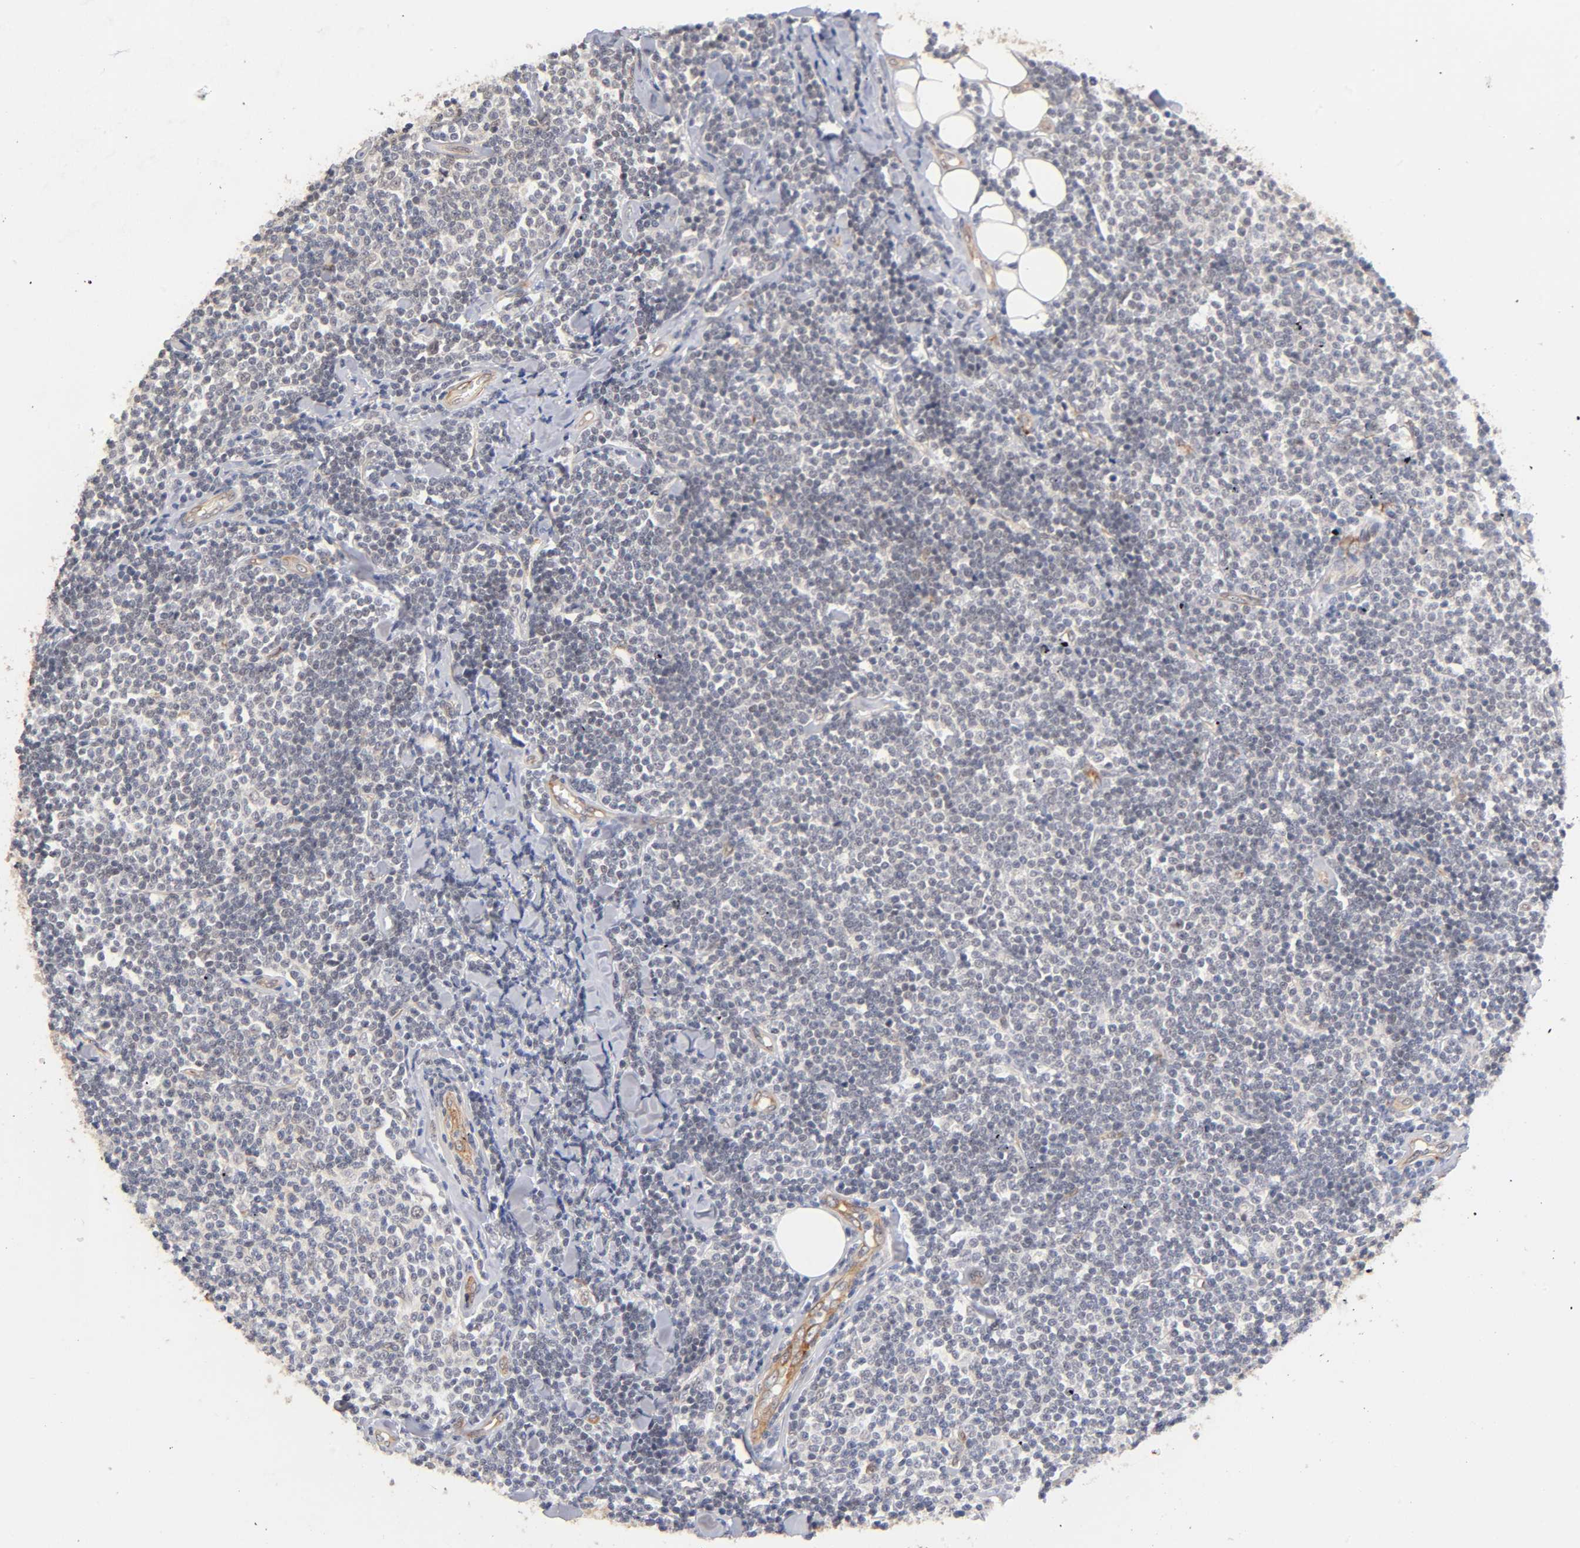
{"staining": {"intensity": "negative", "quantity": "none", "location": "none"}, "tissue": "lymphoma", "cell_type": "Tumor cells", "image_type": "cancer", "snomed": [{"axis": "morphology", "description": "Malignant lymphoma, non-Hodgkin's type, Low grade"}, {"axis": "topography", "description": "Soft tissue"}], "caption": "A high-resolution micrograph shows immunohistochemistry (IHC) staining of low-grade malignant lymphoma, non-Hodgkin's type, which displays no significant positivity in tumor cells.", "gene": "LAMB1", "patient": {"sex": "male", "age": 92}}